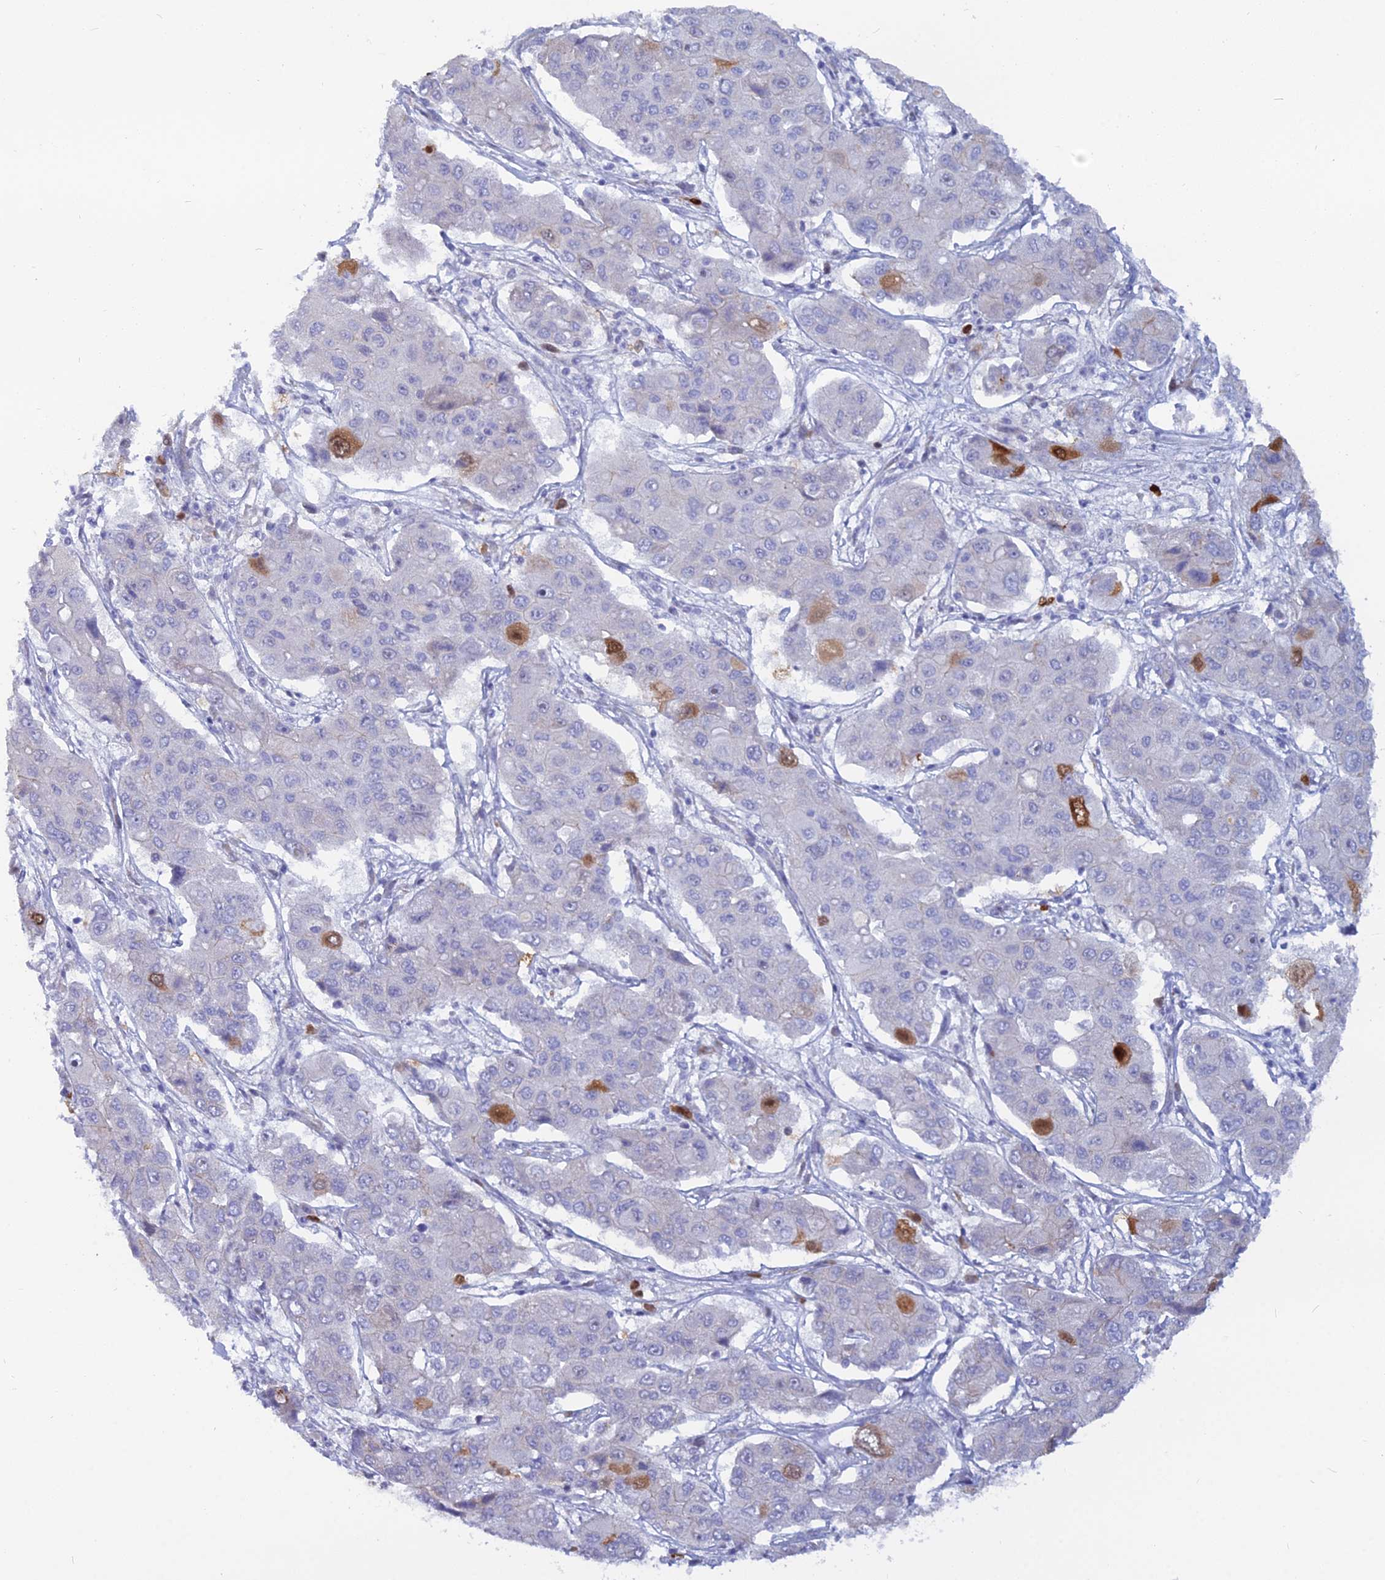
{"staining": {"intensity": "moderate", "quantity": "<25%", "location": "nuclear"}, "tissue": "liver cancer", "cell_type": "Tumor cells", "image_type": "cancer", "snomed": [{"axis": "morphology", "description": "Cholangiocarcinoma"}, {"axis": "topography", "description": "Liver"}], "caption": "Protein staining of liver cholangiocarcinoma tissue displays moderate nuclear expression in about <25% of tumor cells. Using DAB (3,3'-diaminobenzidine) (brown) and hematoxylin (blue) stains, captured at high magnification using brightfield microscopy.", "gene": "NUSAP1", "patient": {"sex": "male", "age": 67}}